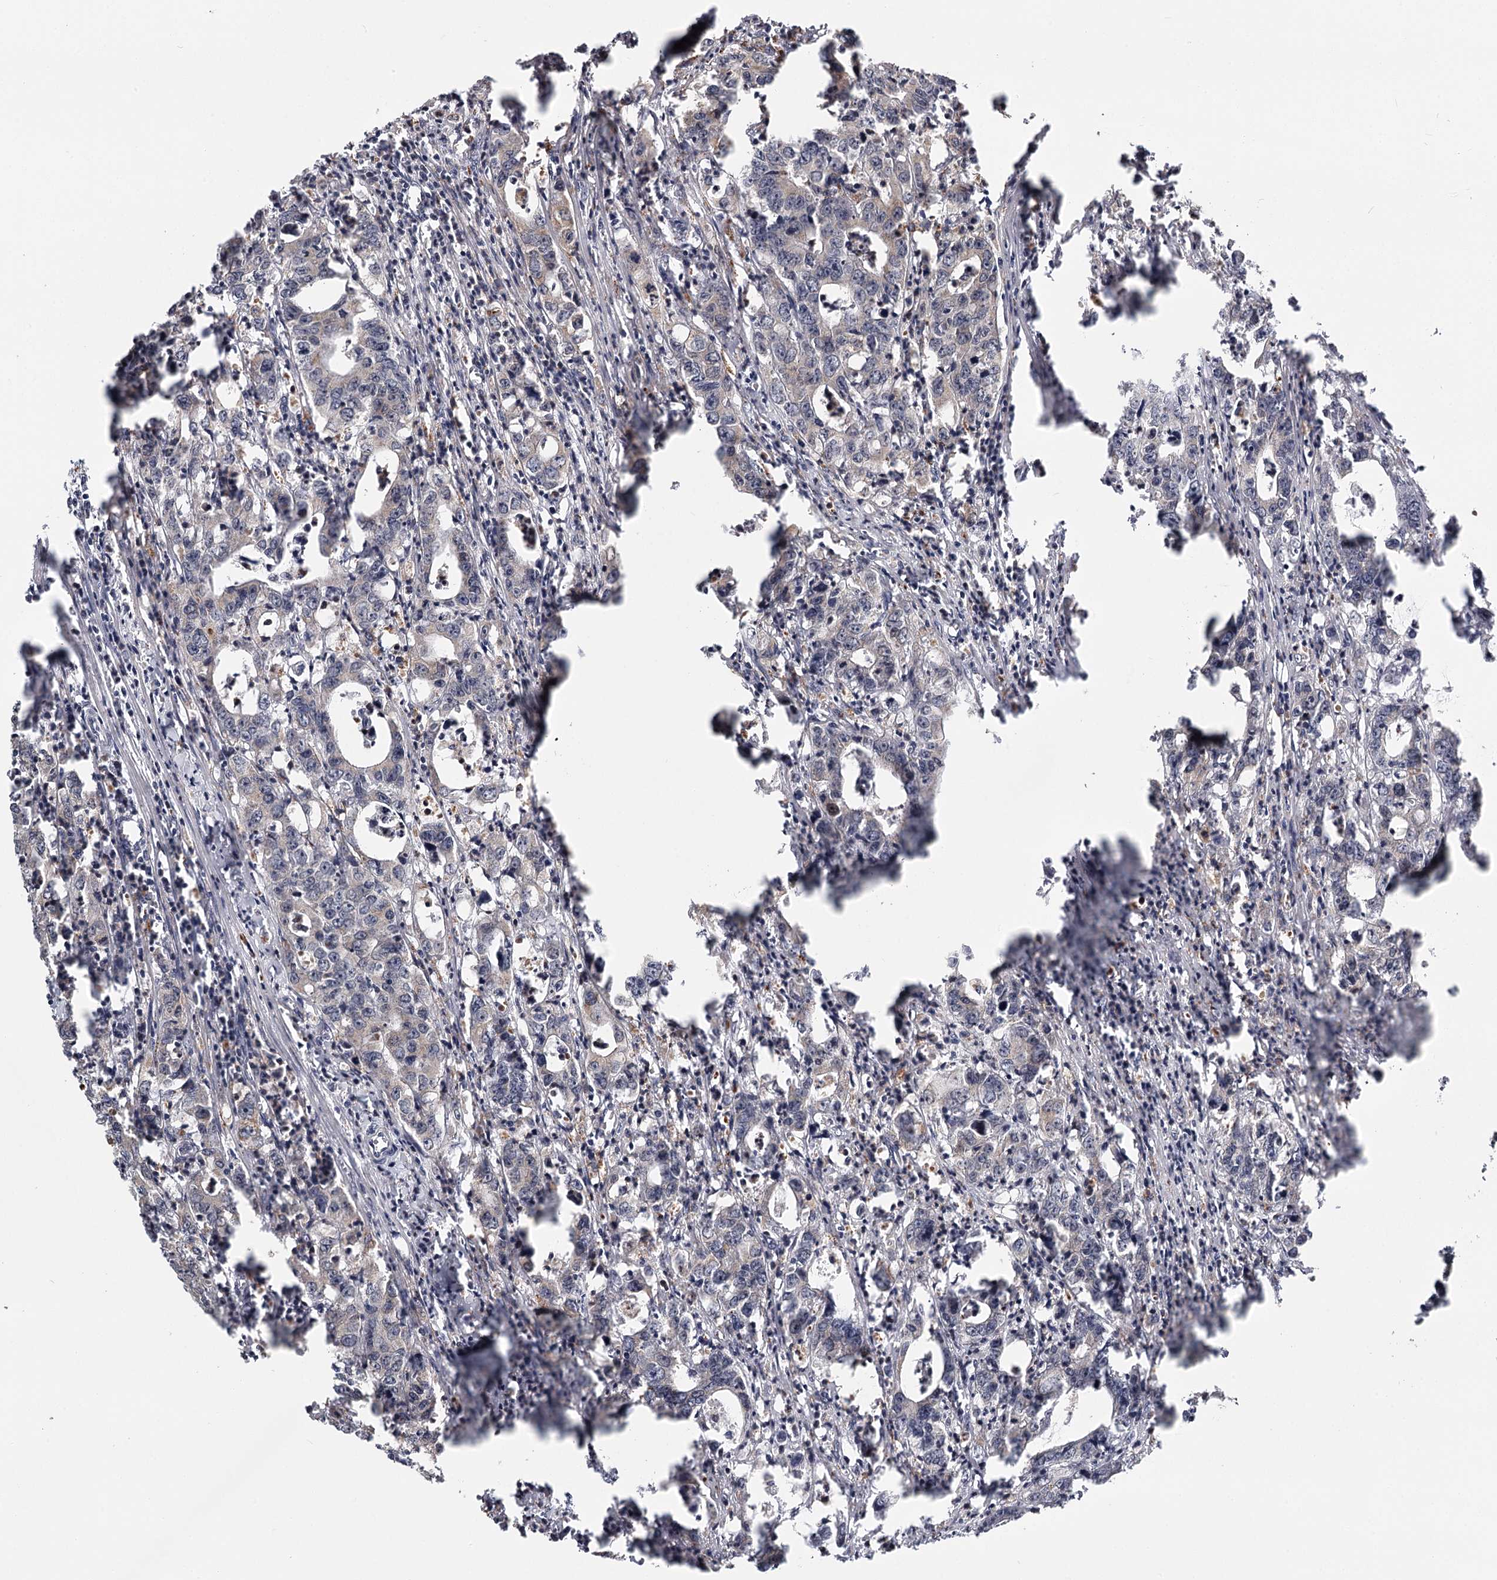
{"staining": {"intensity": "negative", "quantity": "none", "location": "none"}, "tissue": "colorectal cancer", "cell_type": "Tumor cells", "image_type": "cancer", "snomed": [{"axis": "morphology", "description": "Adenocarcinoma, NOS"}, {"axis": "topography", "description": "Colon"}], "caption": "Tumor cells are negative for protein expression in human colorectal cancer.", "gene": "CDC123", "patient": {"sex": "female", "age": 75}}